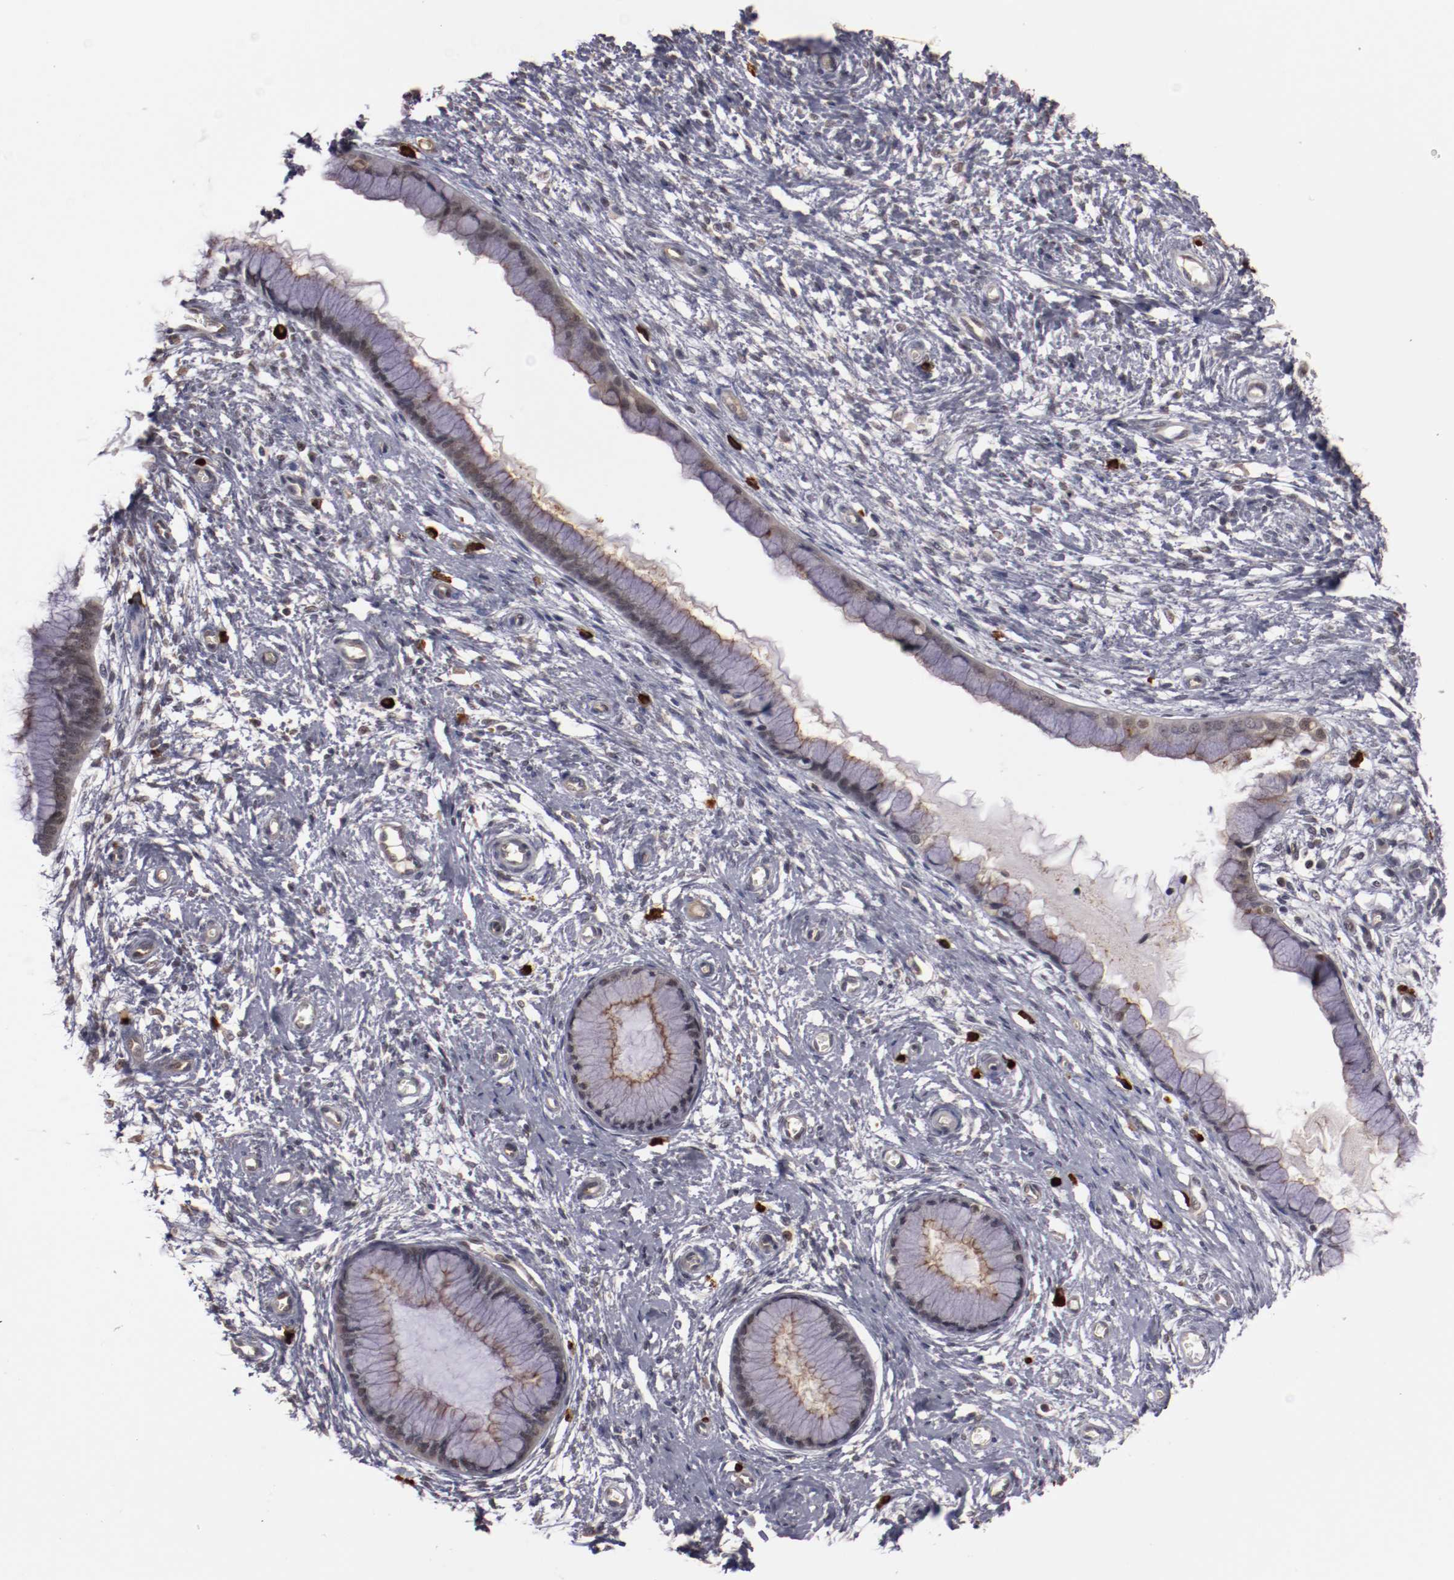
{"staining": {"intensity": "moderate", "quantity": "<25%", "location": "cytoplasmic/membranous"}, "tissue": "cervix", "cell_type": "Glandular cells", "image_type": "normal", "snomed": [{"axis": "morphology", "description": "Normal tissue, NOS"}, {"axis": "topography", "description": "Cervix"}], "caption": "Benign cervix was stained to show a protein in brown. There is low levels of moderate cytoplasmic/membranous staining in about <25% of glandular cells.", "gene": "STX3", "patient": {"sex": "female", "age": 55}}